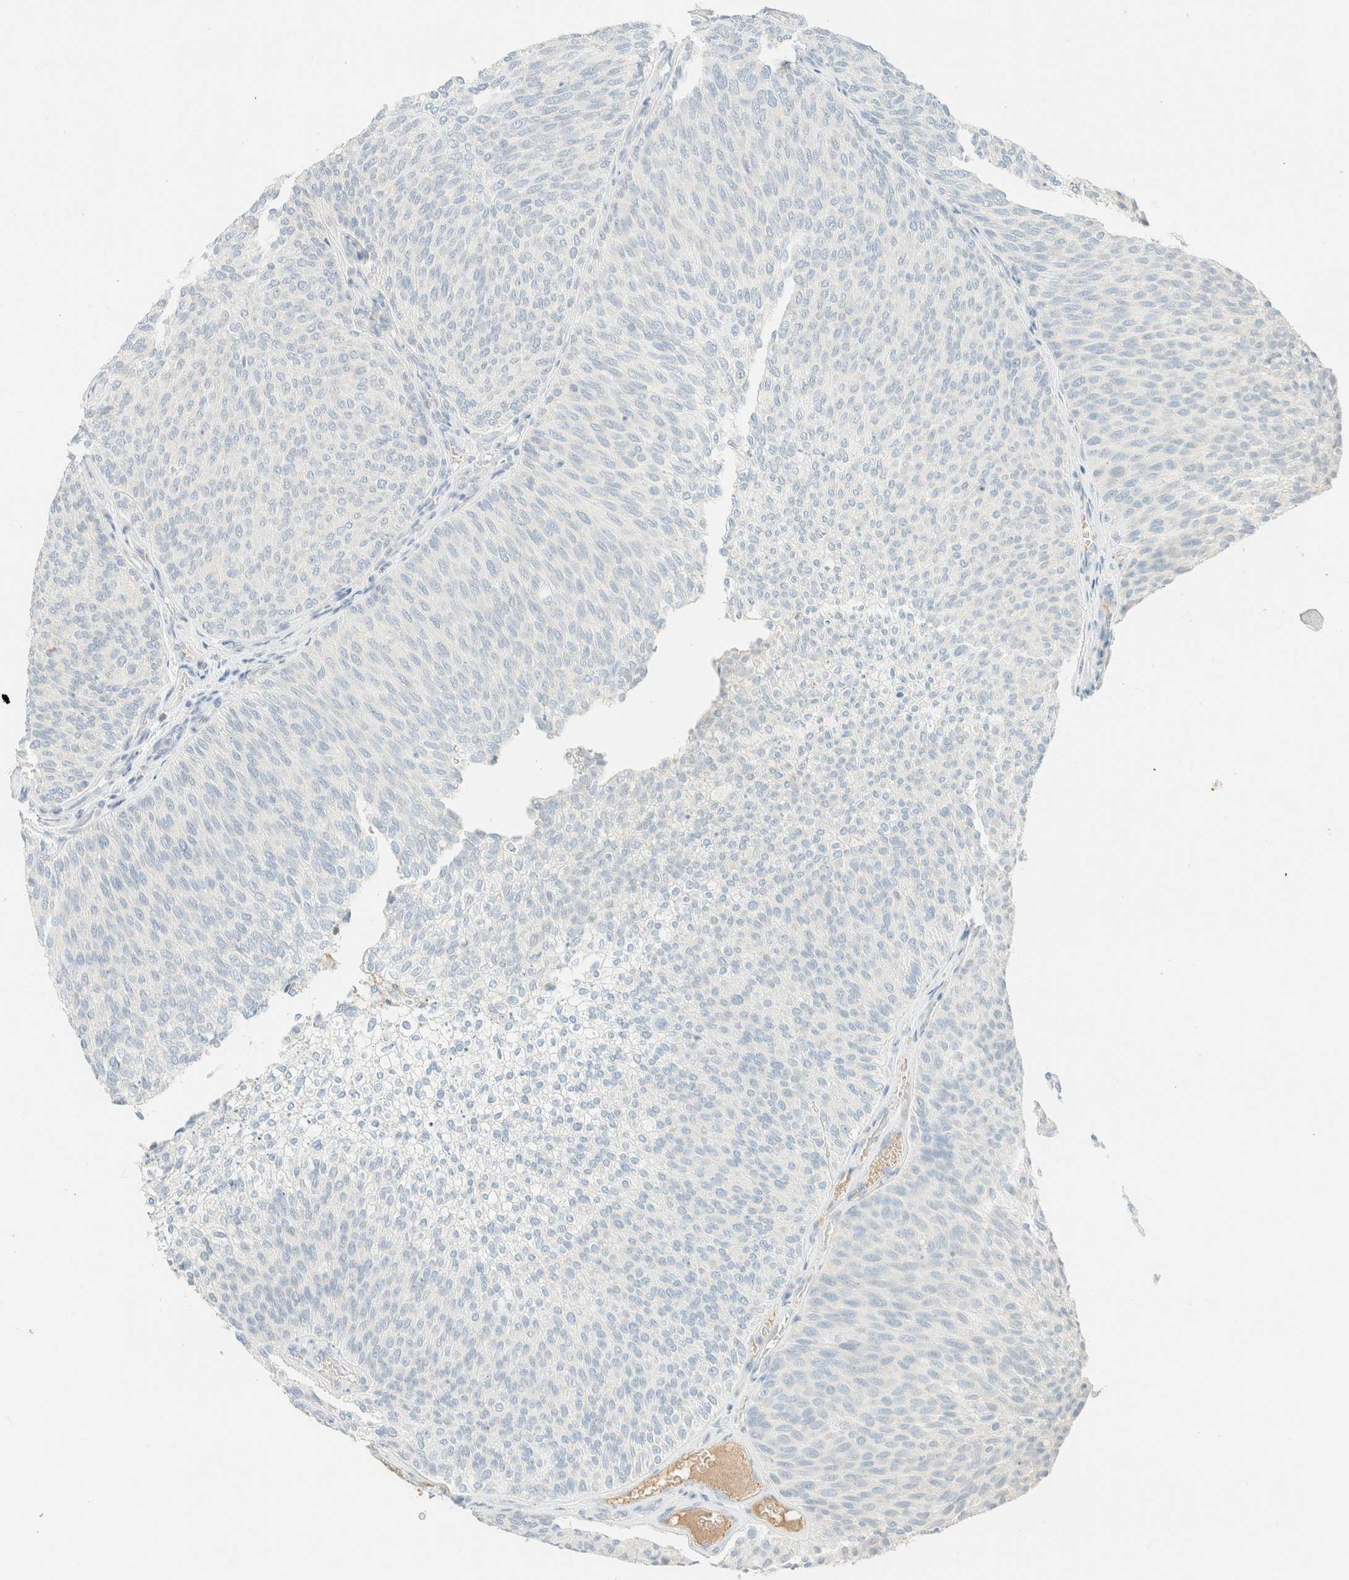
{"staining": {"intensity": "negative", "quantity": "none", "location": "none"}, "tissue": "urothelial cancer", "cell_type": "Tumor cells", "image_type": "cancer", "snomed": [{"axis": "morphology", "description": "Urothelial carcinoma, Low grade"}, {"axis": "topography", "description": "Urinary bladder"}], "caption": "Photomicrograph shows no significant protein expression in tumor cells of low-grade urothelial carcinoma.", "gene": "GPA33", "patient": {"sex": "female", "age": 79}}